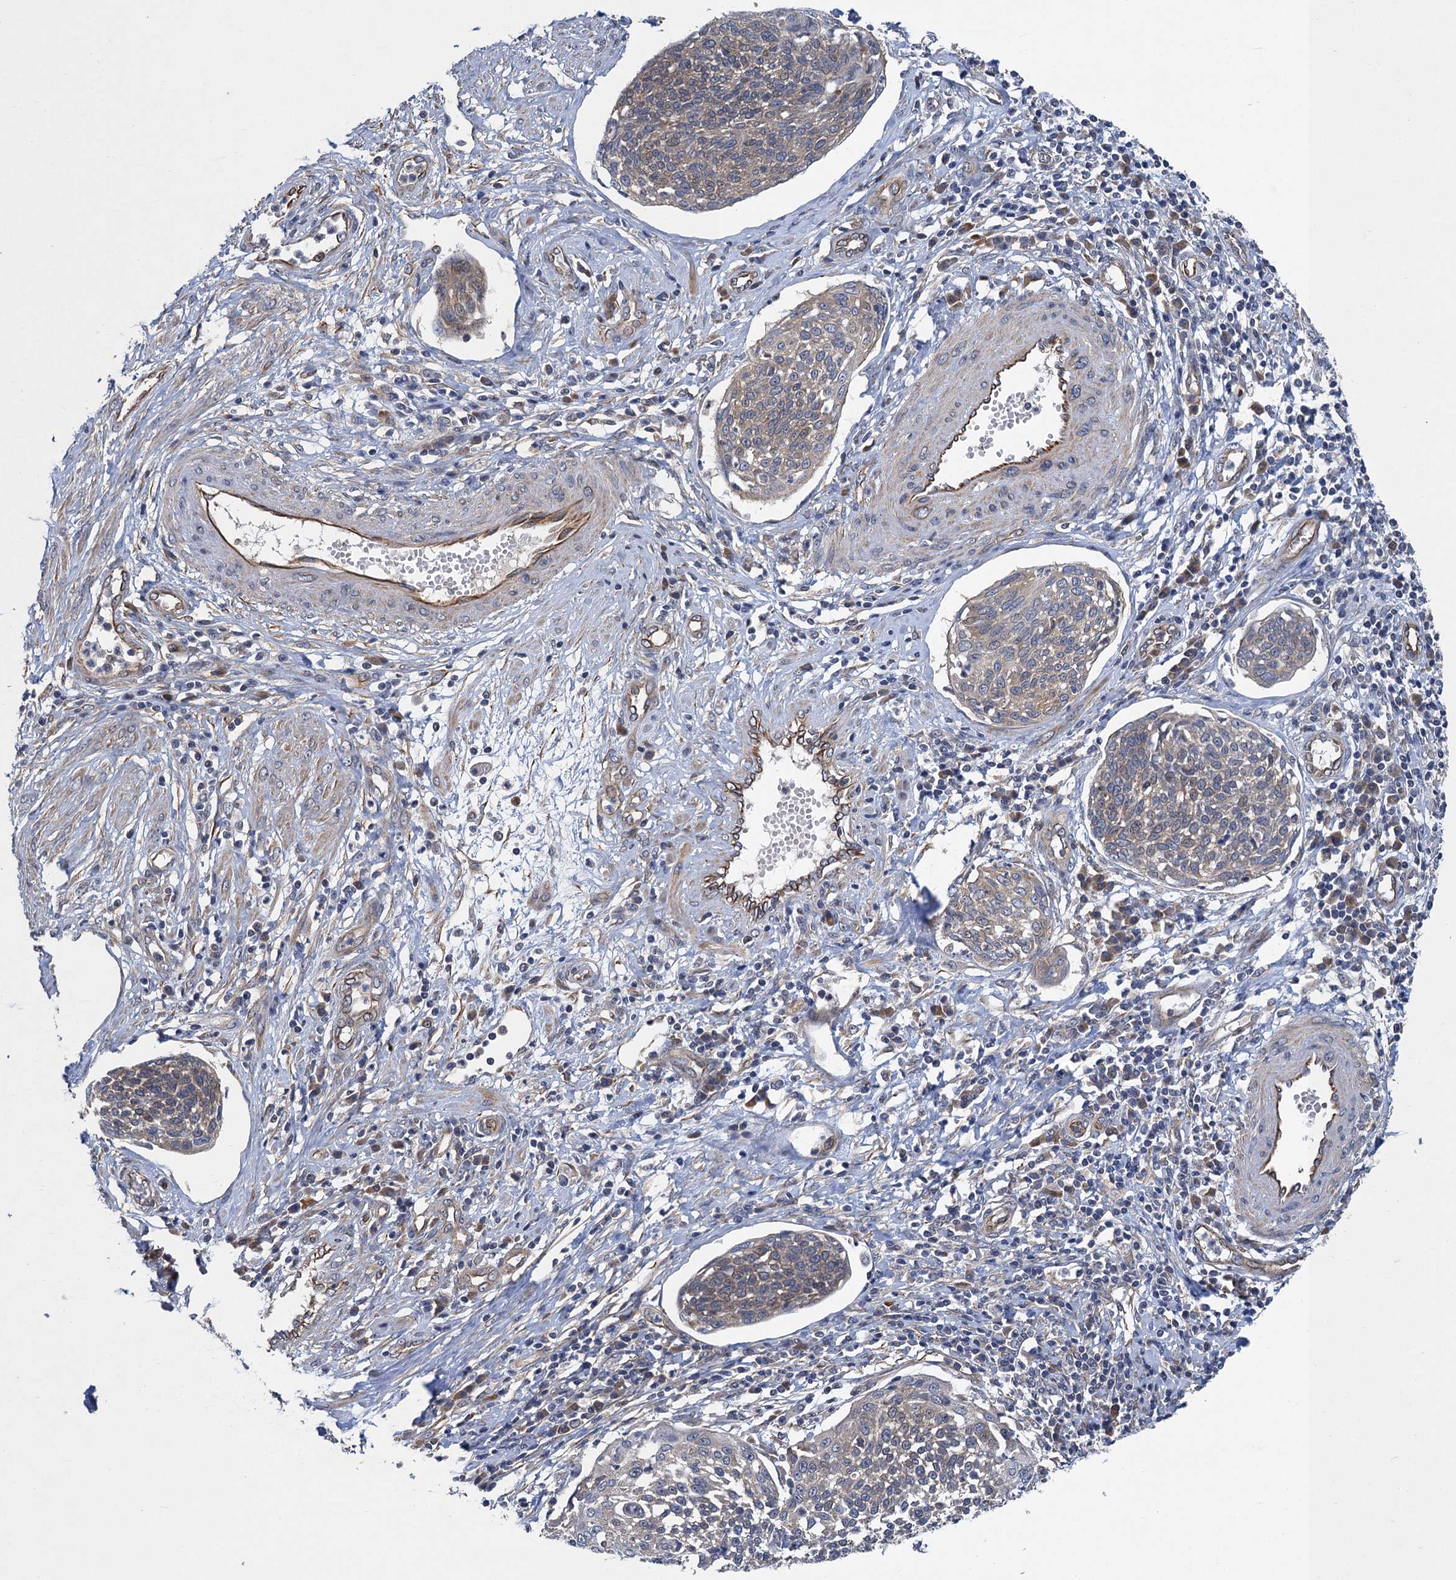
{"staining": {"intensity": "weak", "quantity": "25%-75%", "location": "cytoplasmic/membranous"}, "tissue": "cervical cancer", "cell_type": "Tumor cells", "image_type": "cancer", "snomed": [{"axis": "morphology", "description": "Squamous cell carcinoma, NOS"}, {"axis": "topography", "description": "Cervix"}], "caption": "Brown immunohistochemical staining in human squamous cell carcinoma (cervical) demonstrates weak cytoplasmic/membranous expression in about 25%-75% of tumor cells. (Brightfield microscopy of DAB IHC at high magnification).", "gene": "PJA2", "patient": {"sex": "female", "age": 34}}